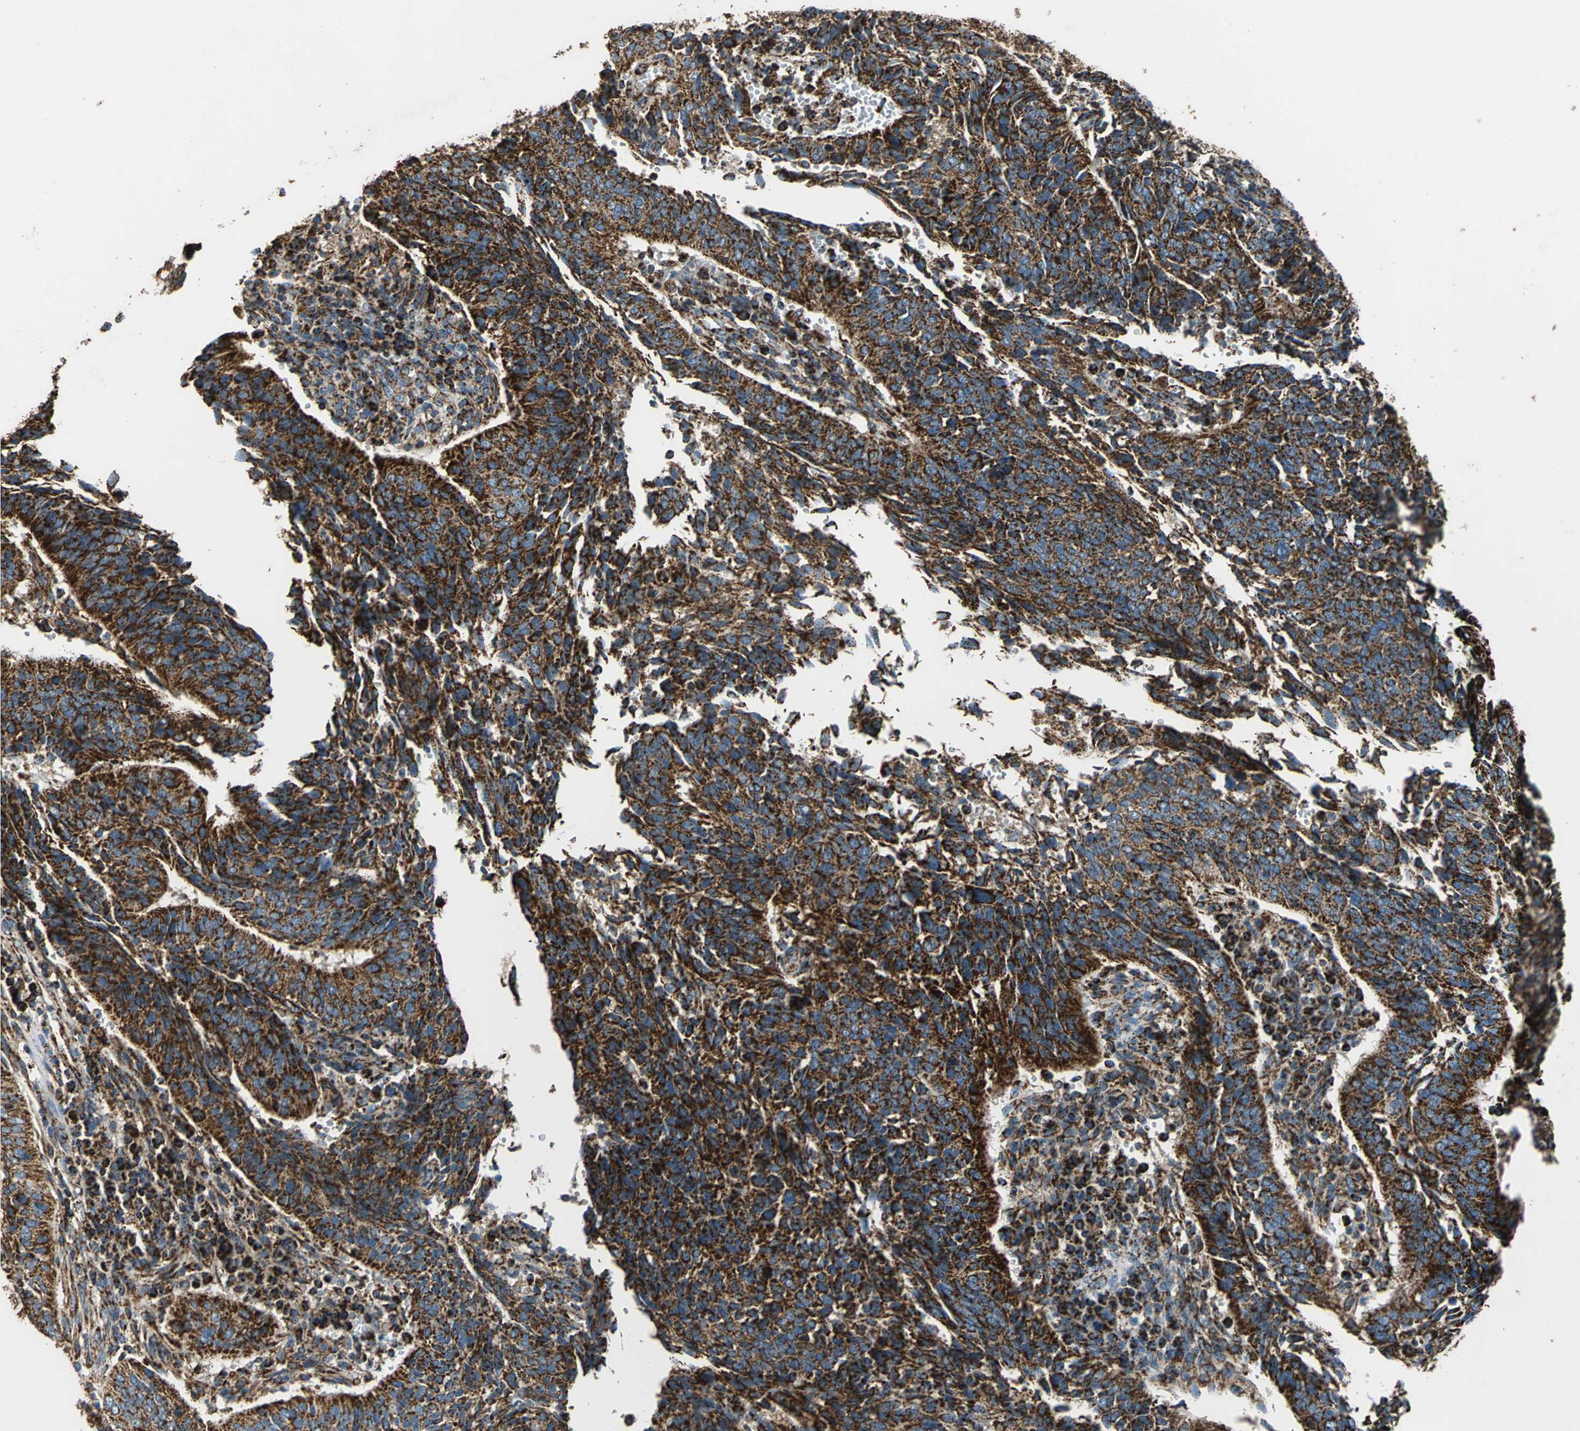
{"staining": {"intensity": "strong", "quantity": ">75%", "location": "cytoplasmic/membranous"}, "tissue": "cervical cancer", "cell_type": "Tumor cells", "image_type": "cancer", "snomed": [{"axis": "morphology", "description": "Squamous cell carcinoma, NOS"}, {"axis": "topography", "description": "Cervix"}], "caption": "Strong cytoplasmic/membranous staining is identified in about >75% of tumor cells in cervical cancer.", "gene": "ECH1", "patient": {"sex": "female", "age": 39}}